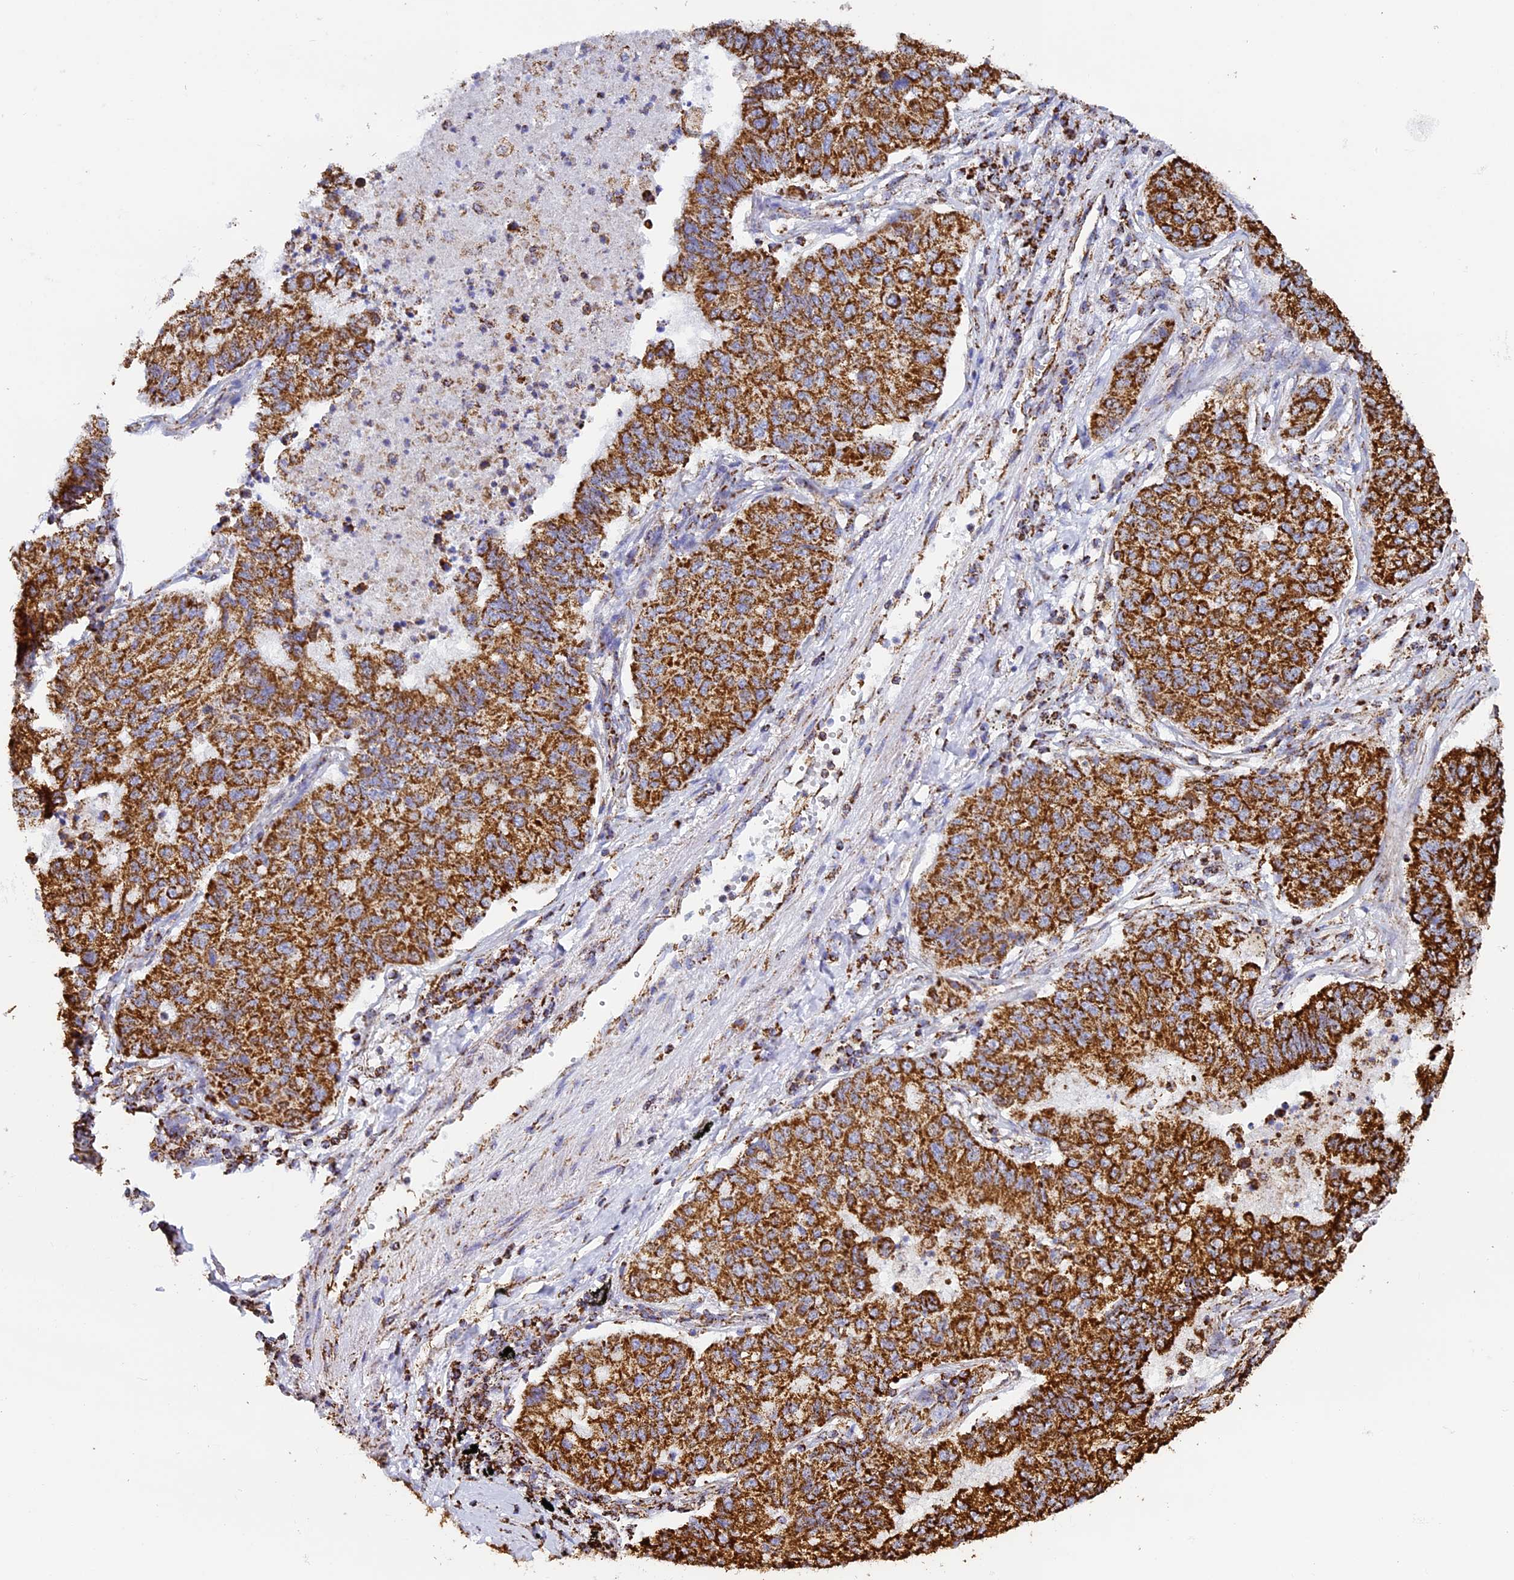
{"staining": {"intensity": "strong", "quantity": ">75%", "location": "cytoplasmic/membranous"}, "tissue": "lung cancer", "cell_type": "Tumor cells", "image_type": "cancer", "snomed": [{"axis": "morphology", "description": "Squamous cell carcinoma, NOS"}, {"axis": "topography", "description": "Lung"}], "caption": "Immunohistochemistry of lung squamous cell carcinoma exhibits high levels of strong cytoplasmic/membranous positivity in about >75% of tumor cells.", "gene": "STK17A", "patient": {"sex": "male", "age": 74}}